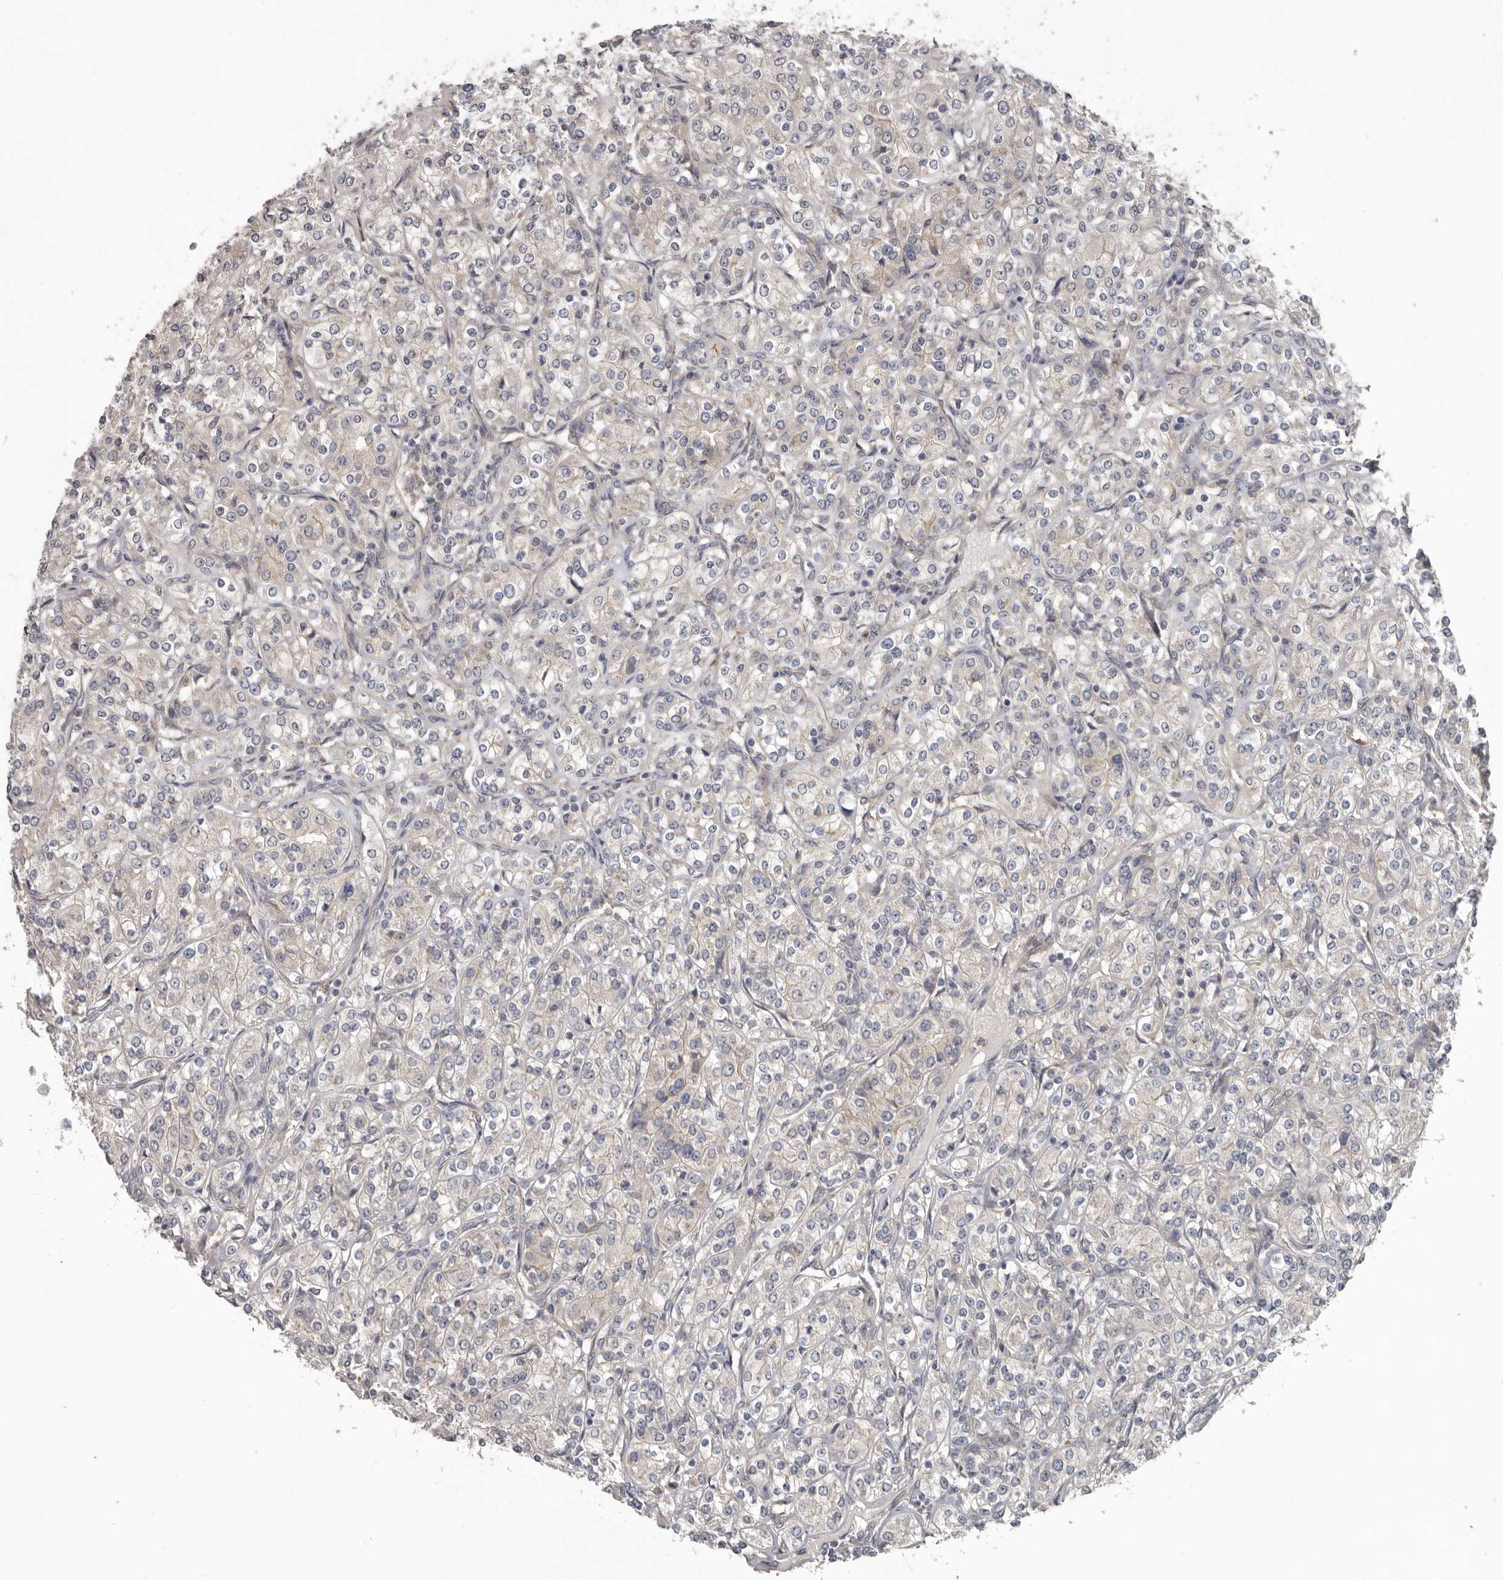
{"staining": {"intensity": "negative", "quantity": "none", "location": "none"}, "tissue": "renal cancer", "cell_type": "Tumor cells", "image_type": "cancer", "snomed": [{"axis": "morphology", "description": "Adenocarcinoma, NOS"}, {"axis": "topography", "description": "Kidney"}], "caption": "A micrograph of renal adenocarcinoma stained for a protein reveals no brown staining in tumor cells.", "gene": "HINT3", "patient": {"sex": "male", "age": 77}}